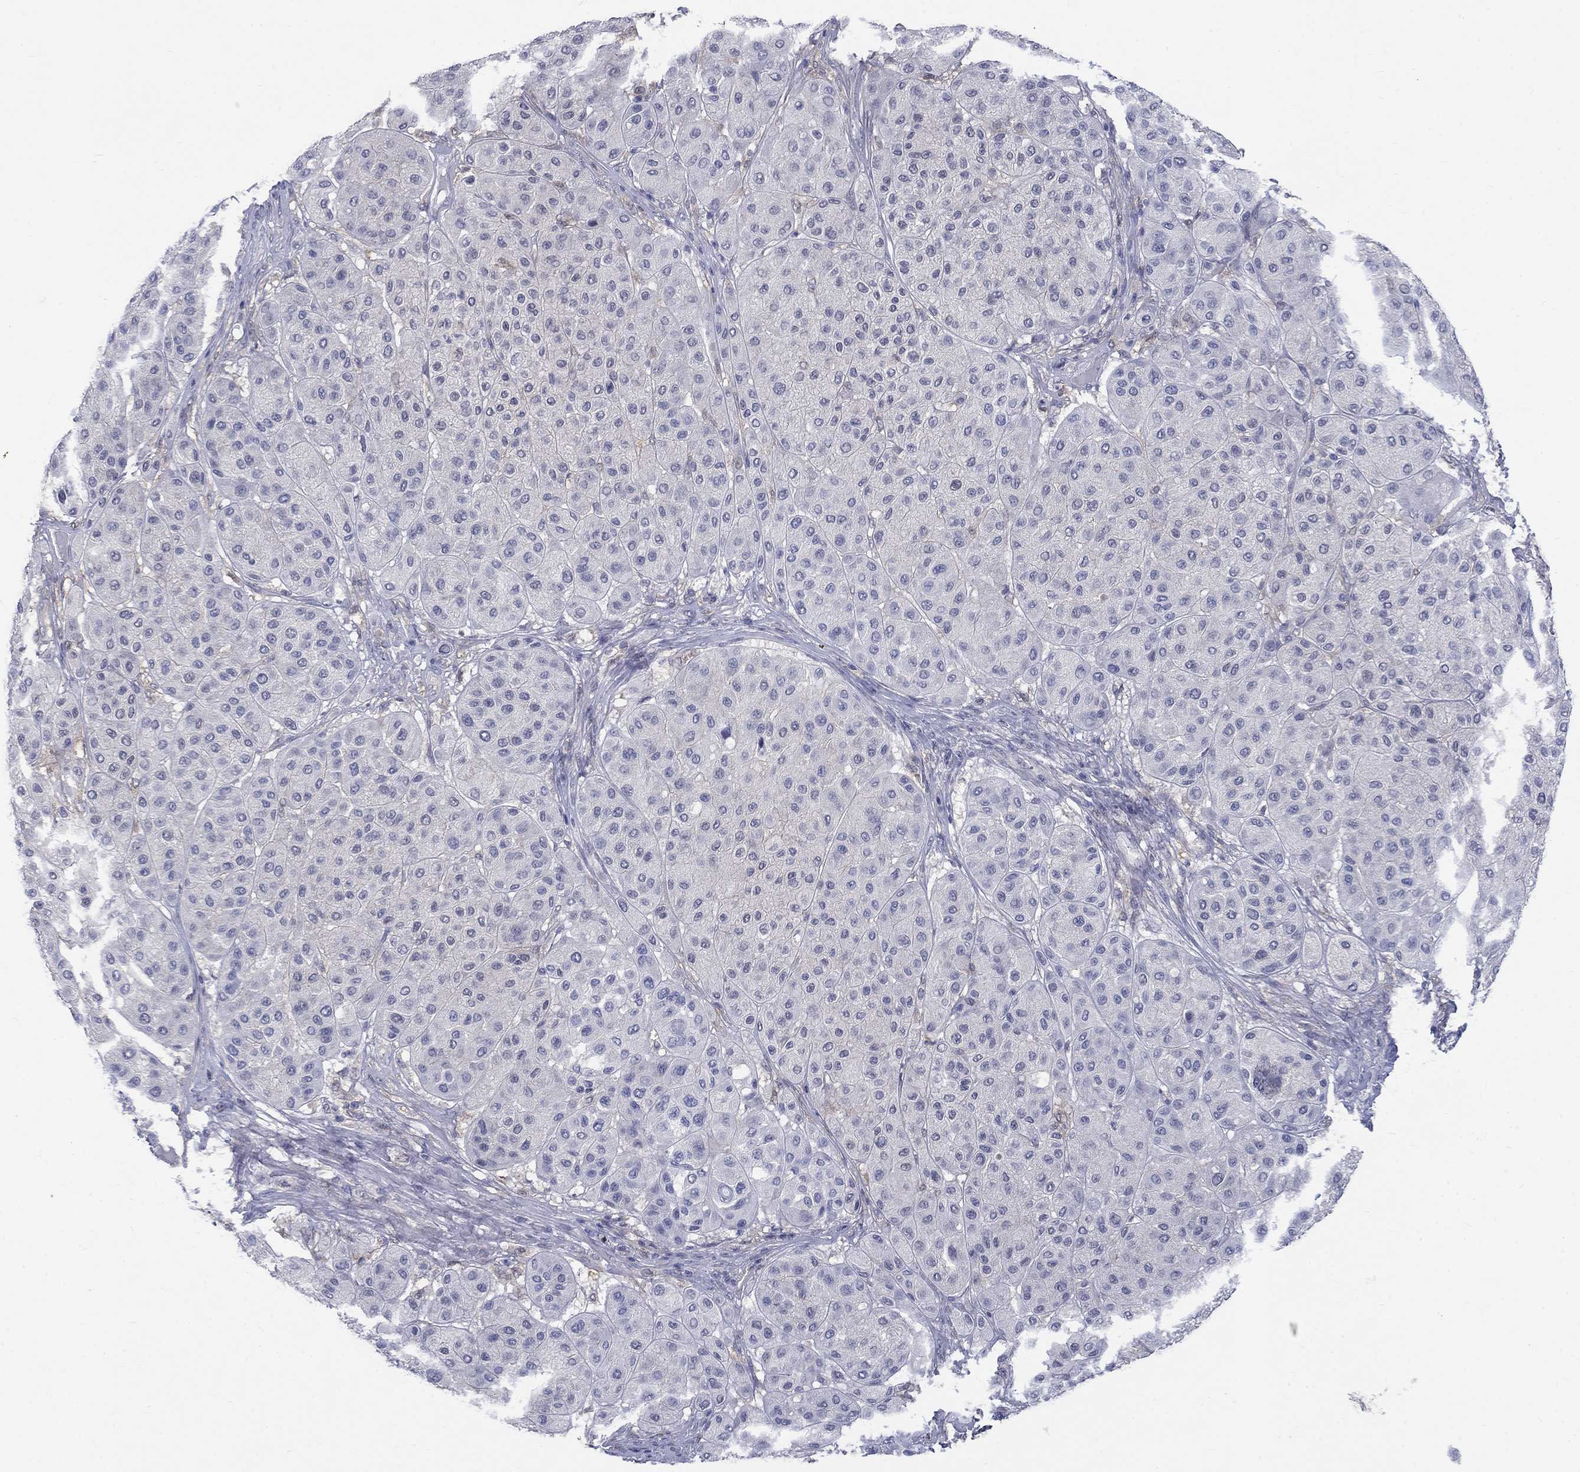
{"staining": {"intensity": "negative", "quantity": "none", "location": "none"}, "tissue": "melanoma", "cell_type": "Tumor cells", "image_type": "cancer", "snomed": [{"axis": "morphology", "description": "Malignant melanoma, Metastatic site"}, {"axis": "topography", "description": "Smooth muscle"}], "caption": "This is an immunohistochemistry image of human malignant melanoma (metastatic site). There is no staining in tumor cells.", "gene": "EGFLAM", "patient": {"sex": "male", "age": 41}}